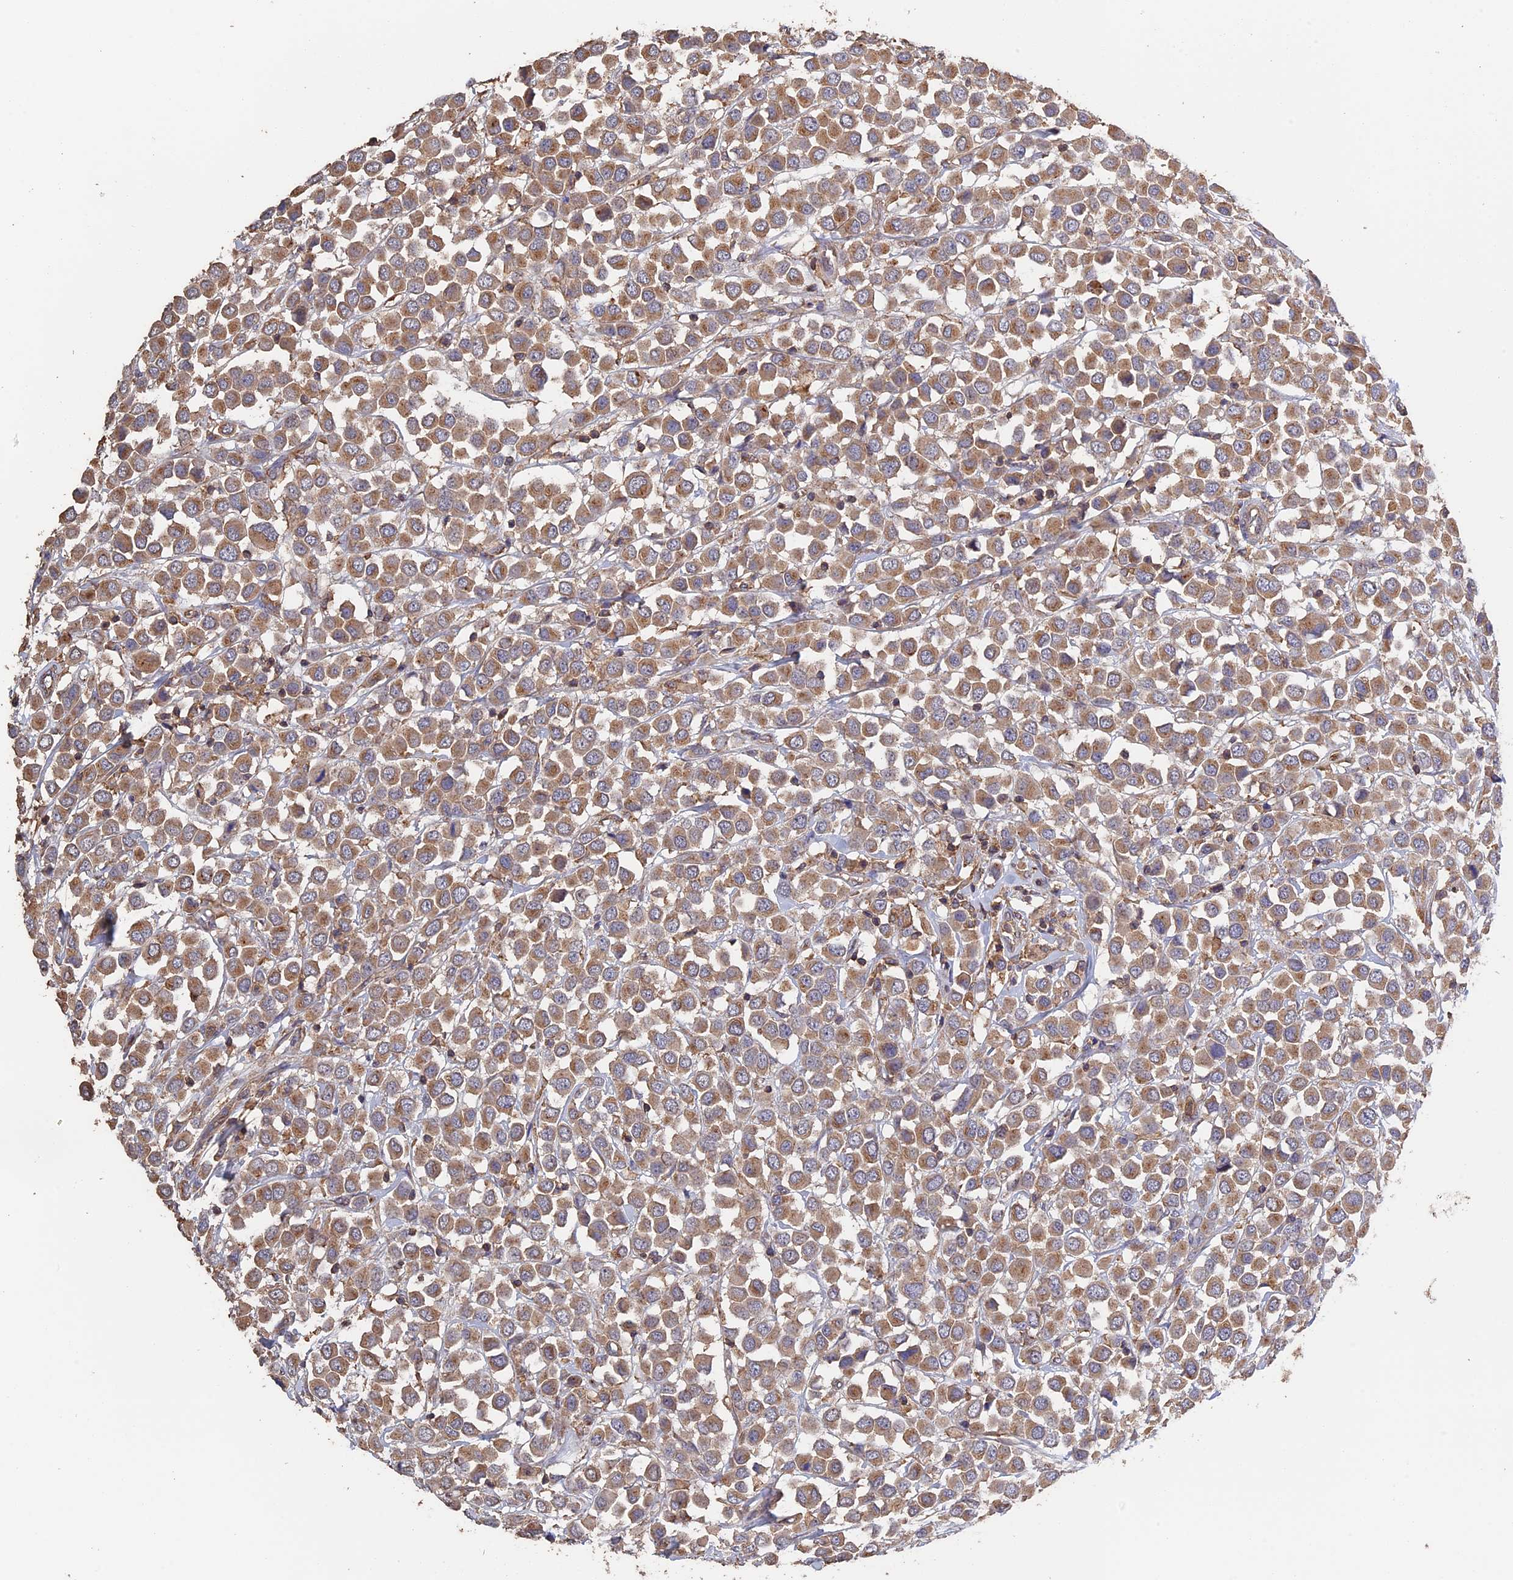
{"staining": {"intensity": "moderate", "quantity": ">75%", "location": "cytoplasmic/membranous"}, "tissue": "breast cancer", "cell_type": "Tumor cells", "image_type": "cancer", "snomed": [{"axis": "morphology", "description": "Duct carcinoma"}, {"axis": "topography", "description": "Breast"}], "caption": "Protein staining exhibits moderate cytoplasmic/membranous expression in approximately >75% of tumor cells in breast invasive ductal carcinoma. The protein is shown in brown color, while the nuclei are stained blue.", "gene": "PIGQ", "patient": {"sex": "female", "age": 61}}